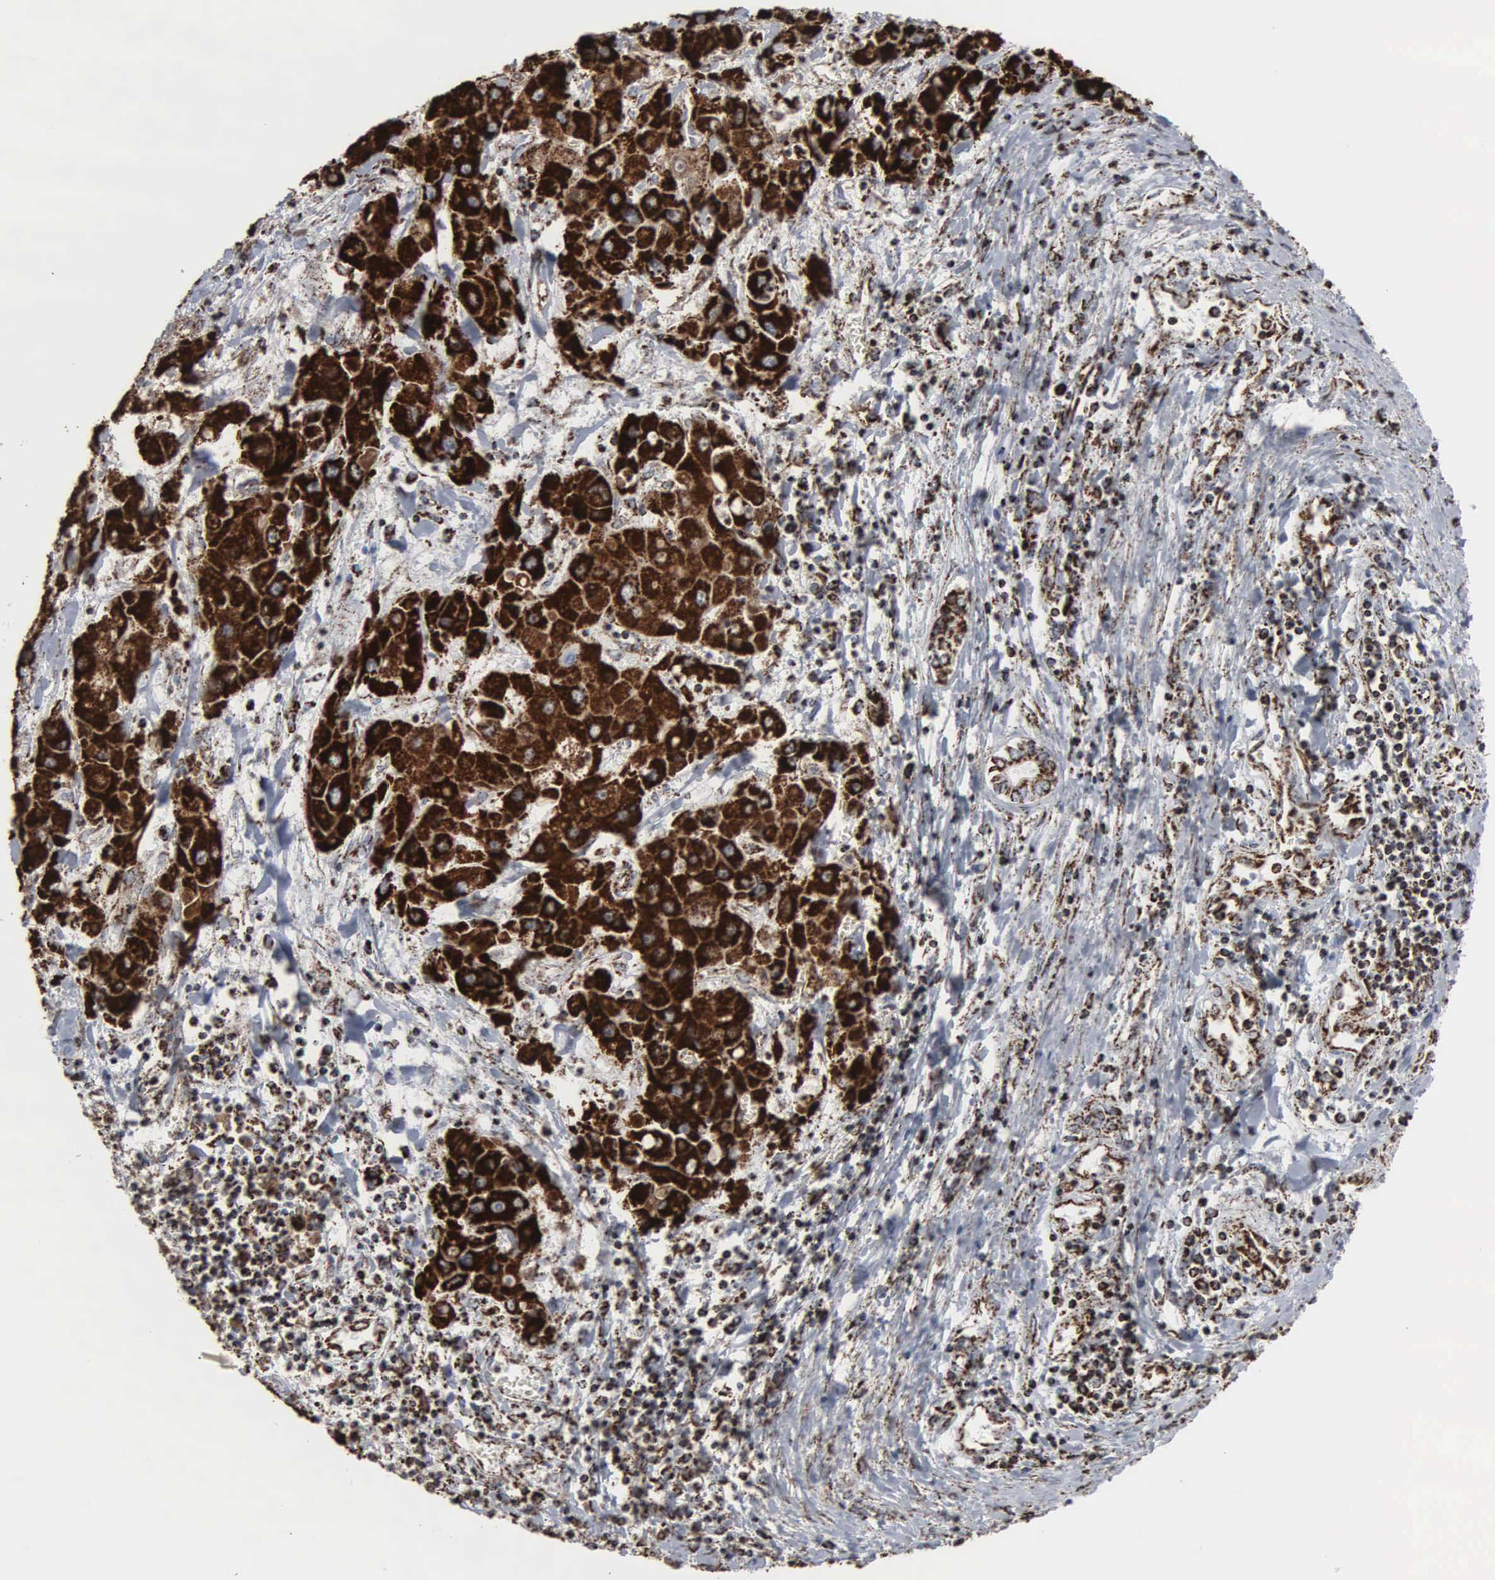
{"staining": {"intensity": "strong", "quantity": ">75%", "location": "cytoplasmic/membranous"}, "tissue": "liver cancer", "cell_type": "Tumor cells", "image_type": "cancer", "snomed": [{"axis": "morphology", "description": "Carcinoma, Hepatocellular, NOS"}, {"axis": "topography", "description": "Liver"}], "caption": "High-power microscopy captured an immunohistochemistry (IHC) micrograph of liver cancer, revealing strong cytoplasmic/membranous positivity in approximately >75% of tumor cells.", "gene": "HSPA9", "patient": {"sex": "male", "age": 24}}